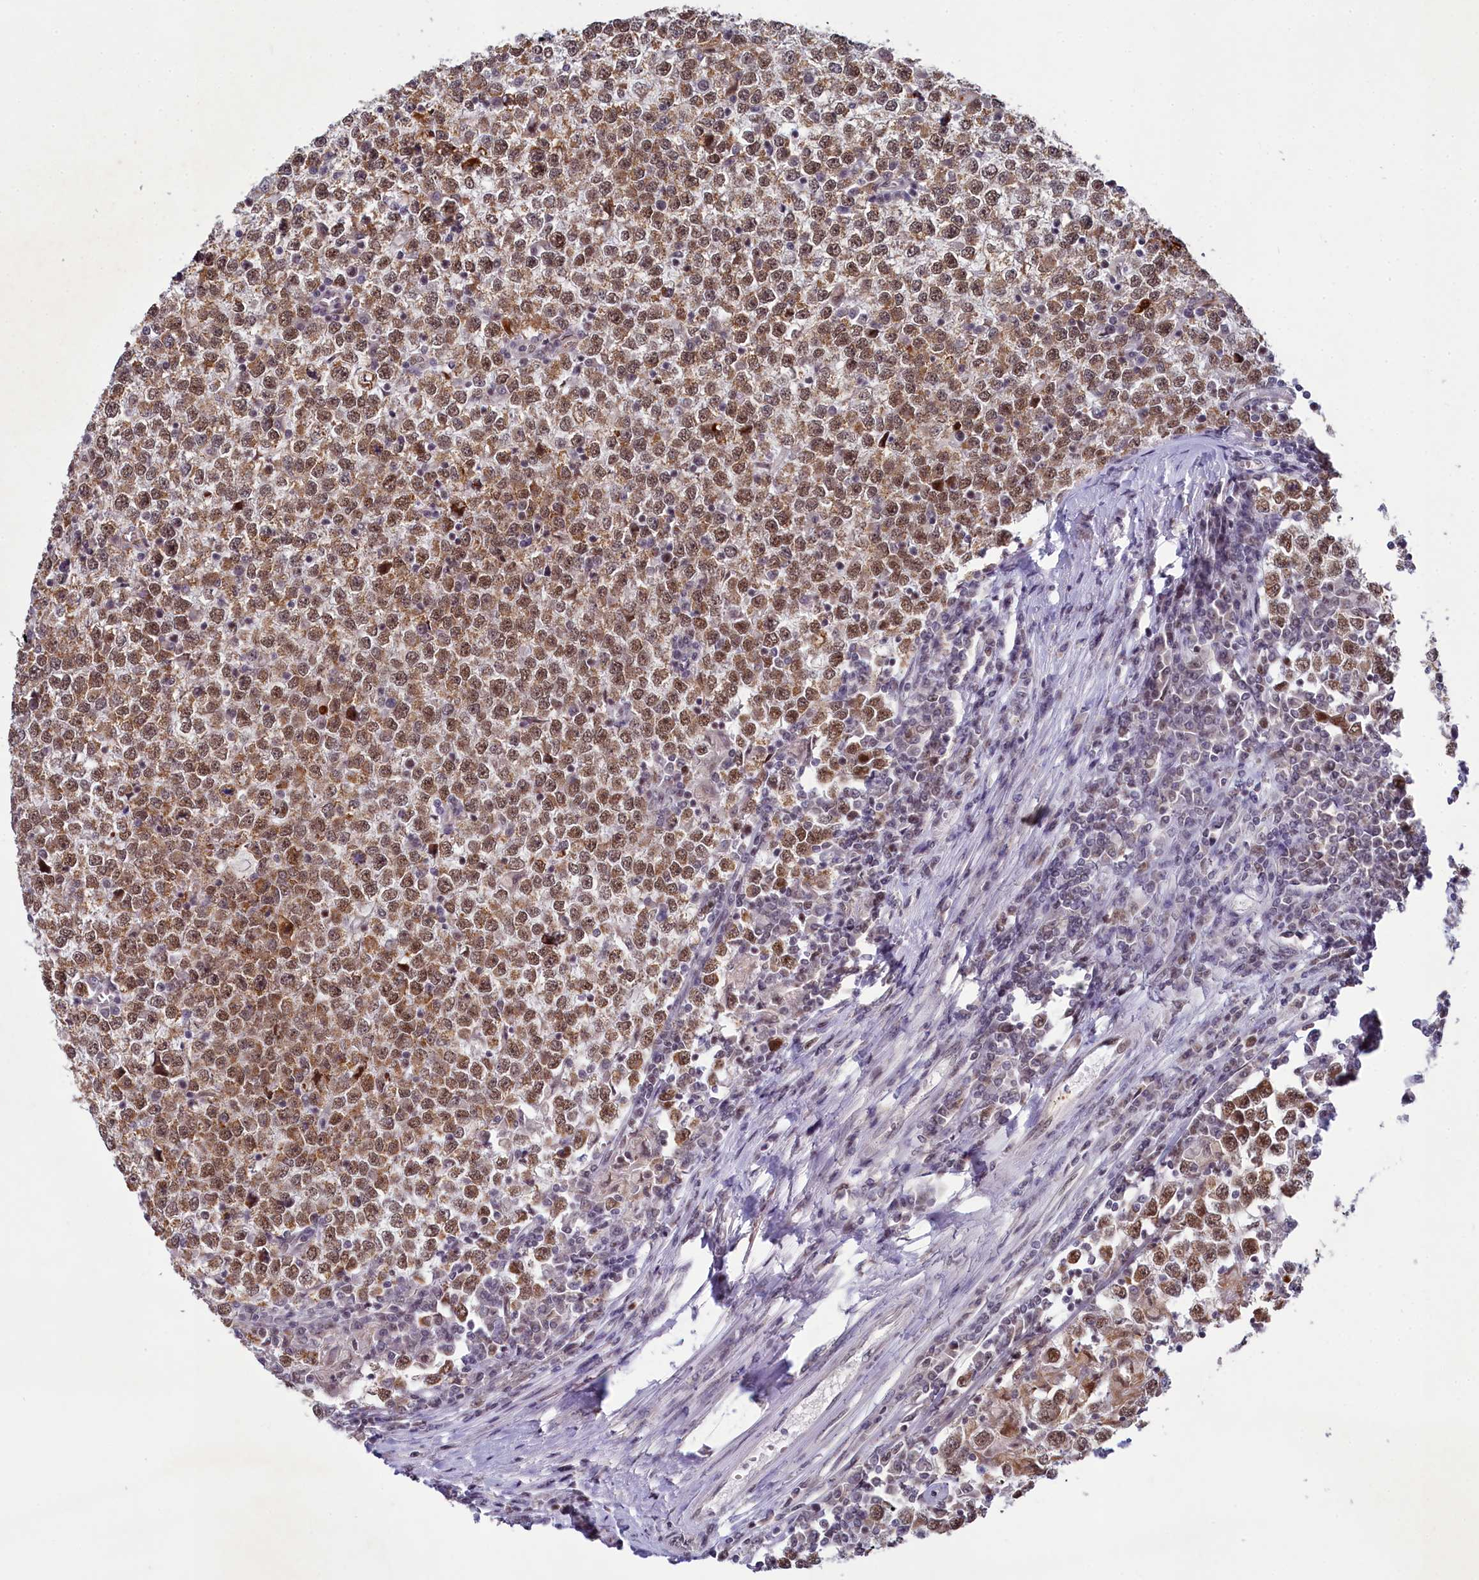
{"staining": {"intensity": "moderate", "quantity": ">75%", "location": "cytoplasmic/membranous,nuclear"}, "tissue": "testis cancer", "cell_type": "Tumor cells", "image_type": "cancer", "snomed": [{"axis": "morphology", "description": "Seminoma, NOS"}, {"axis": "topography", "description": "Testis"}], "caption": "Immunohistochemistry (IHC) of human testis seminoma demonstrates medium levels of moderate cytoplasmic/membranous and nuclear expression in approximately >75% of tumor cells.", "gene": "PPHLN1", "patient": {"sex": "male", "age": 65}}